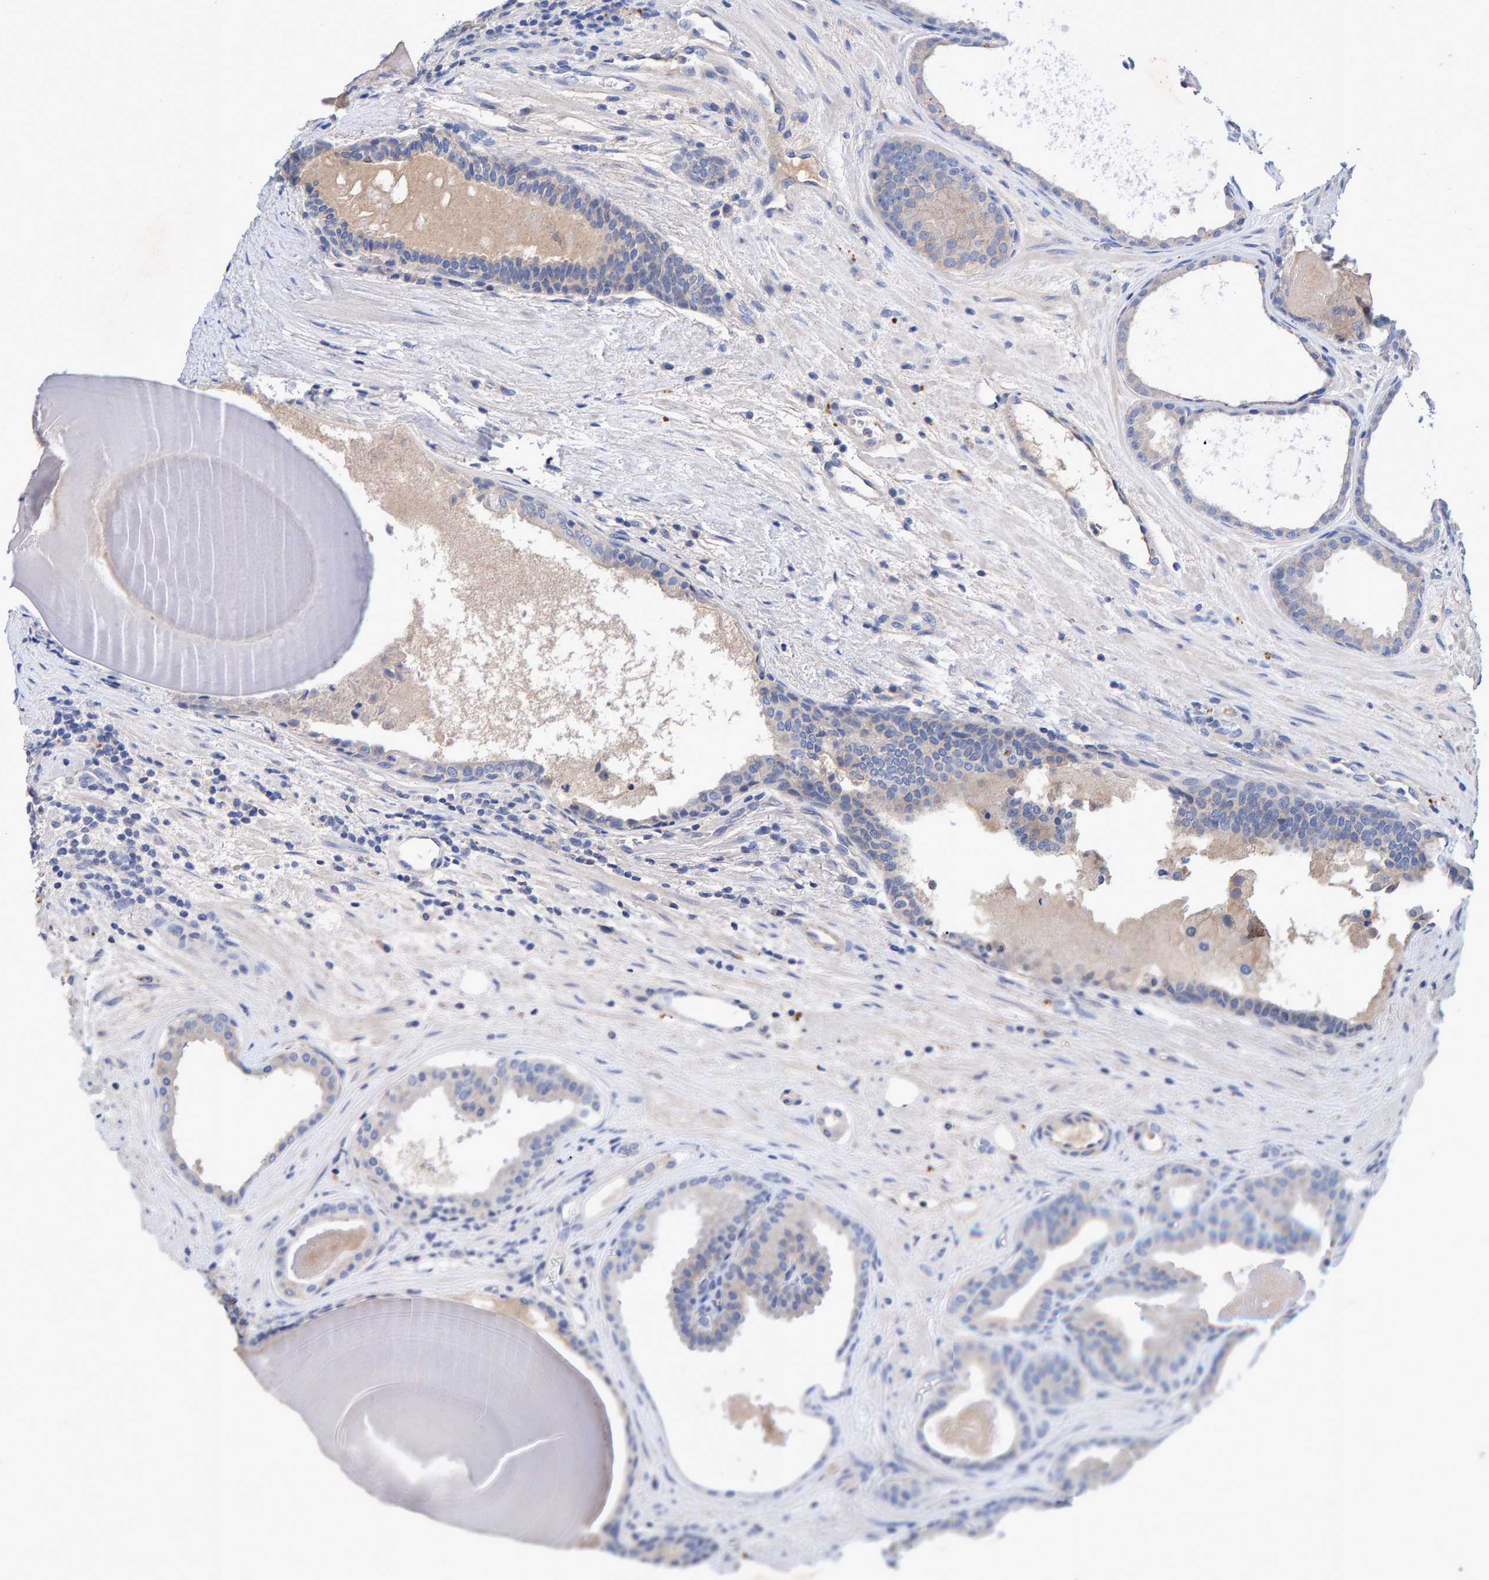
{"staining": {"intensity": "negative", "quantity": "none", "location": "none"}, "tissue": "prostate cancer", "cell_type": "Tumor cells", "image_type": "cancer", "snomed": [{"axis": "morphology", "description": "Adenocarcinoma, High grade"}, {"axis": "topography", "description": "Prostate"}], "caption": "This is a micrograph of immunohistochemistry staining of prostate cancer, which shows no staining in tumor cells.", "gene": "EFR3A", "patient": {"sex": "male", "age": 60}}